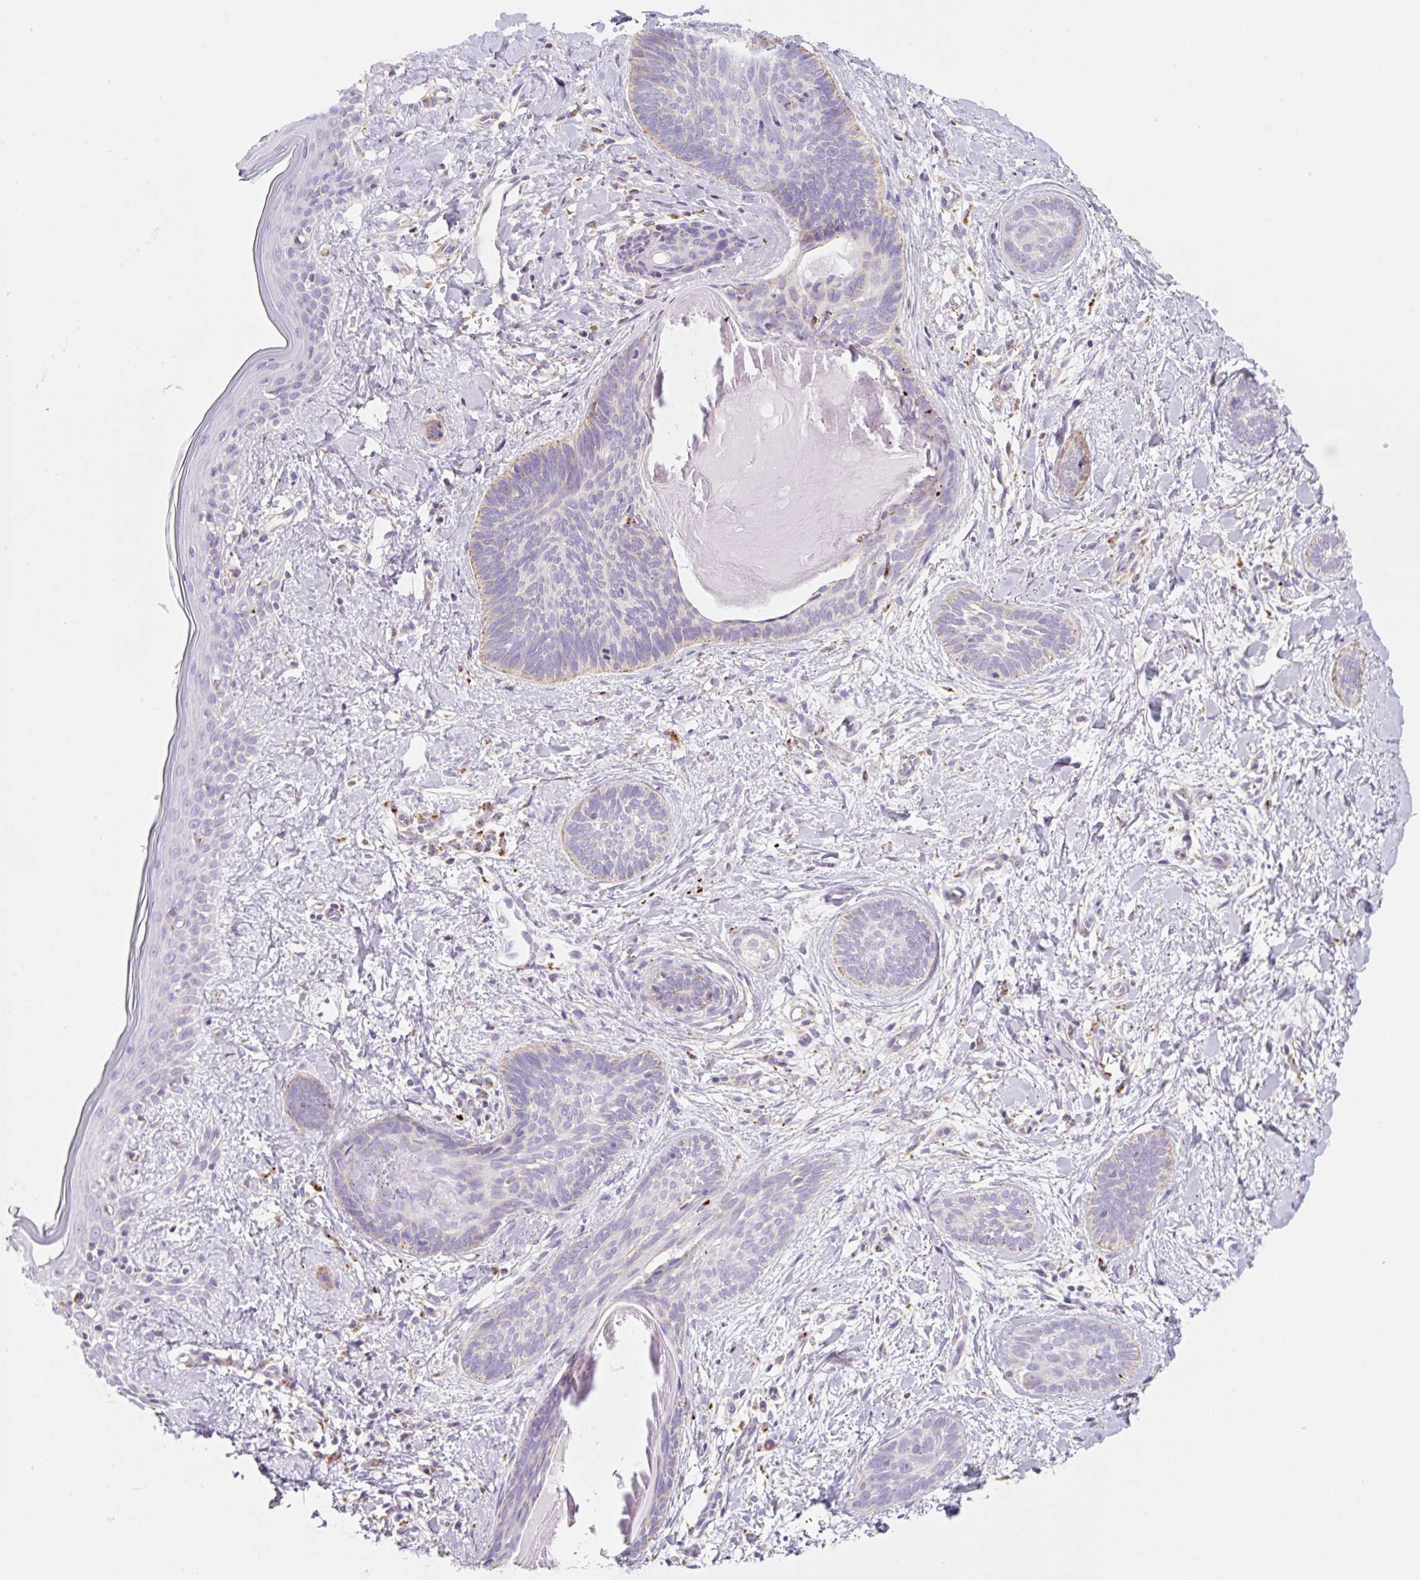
{"staining": {"intensity": "negative", "quantity": "none", "location": "none"}, "tissue": "skin cancer", "cell_type": "Tumor cells", "image_type": "cancer", "snomed": [{"axis": "morphology", "description": "Basal cell carcinoma"}, {"axis": "topography", "description": "Skin"}], "caption": "Skin cancer (basal cell carcinoma) stained for a protein using immunohistochemistry shows no positivity tumor cells.", "gene": "CLEC3A", "patient": {"sex": "female", "age": 81}}